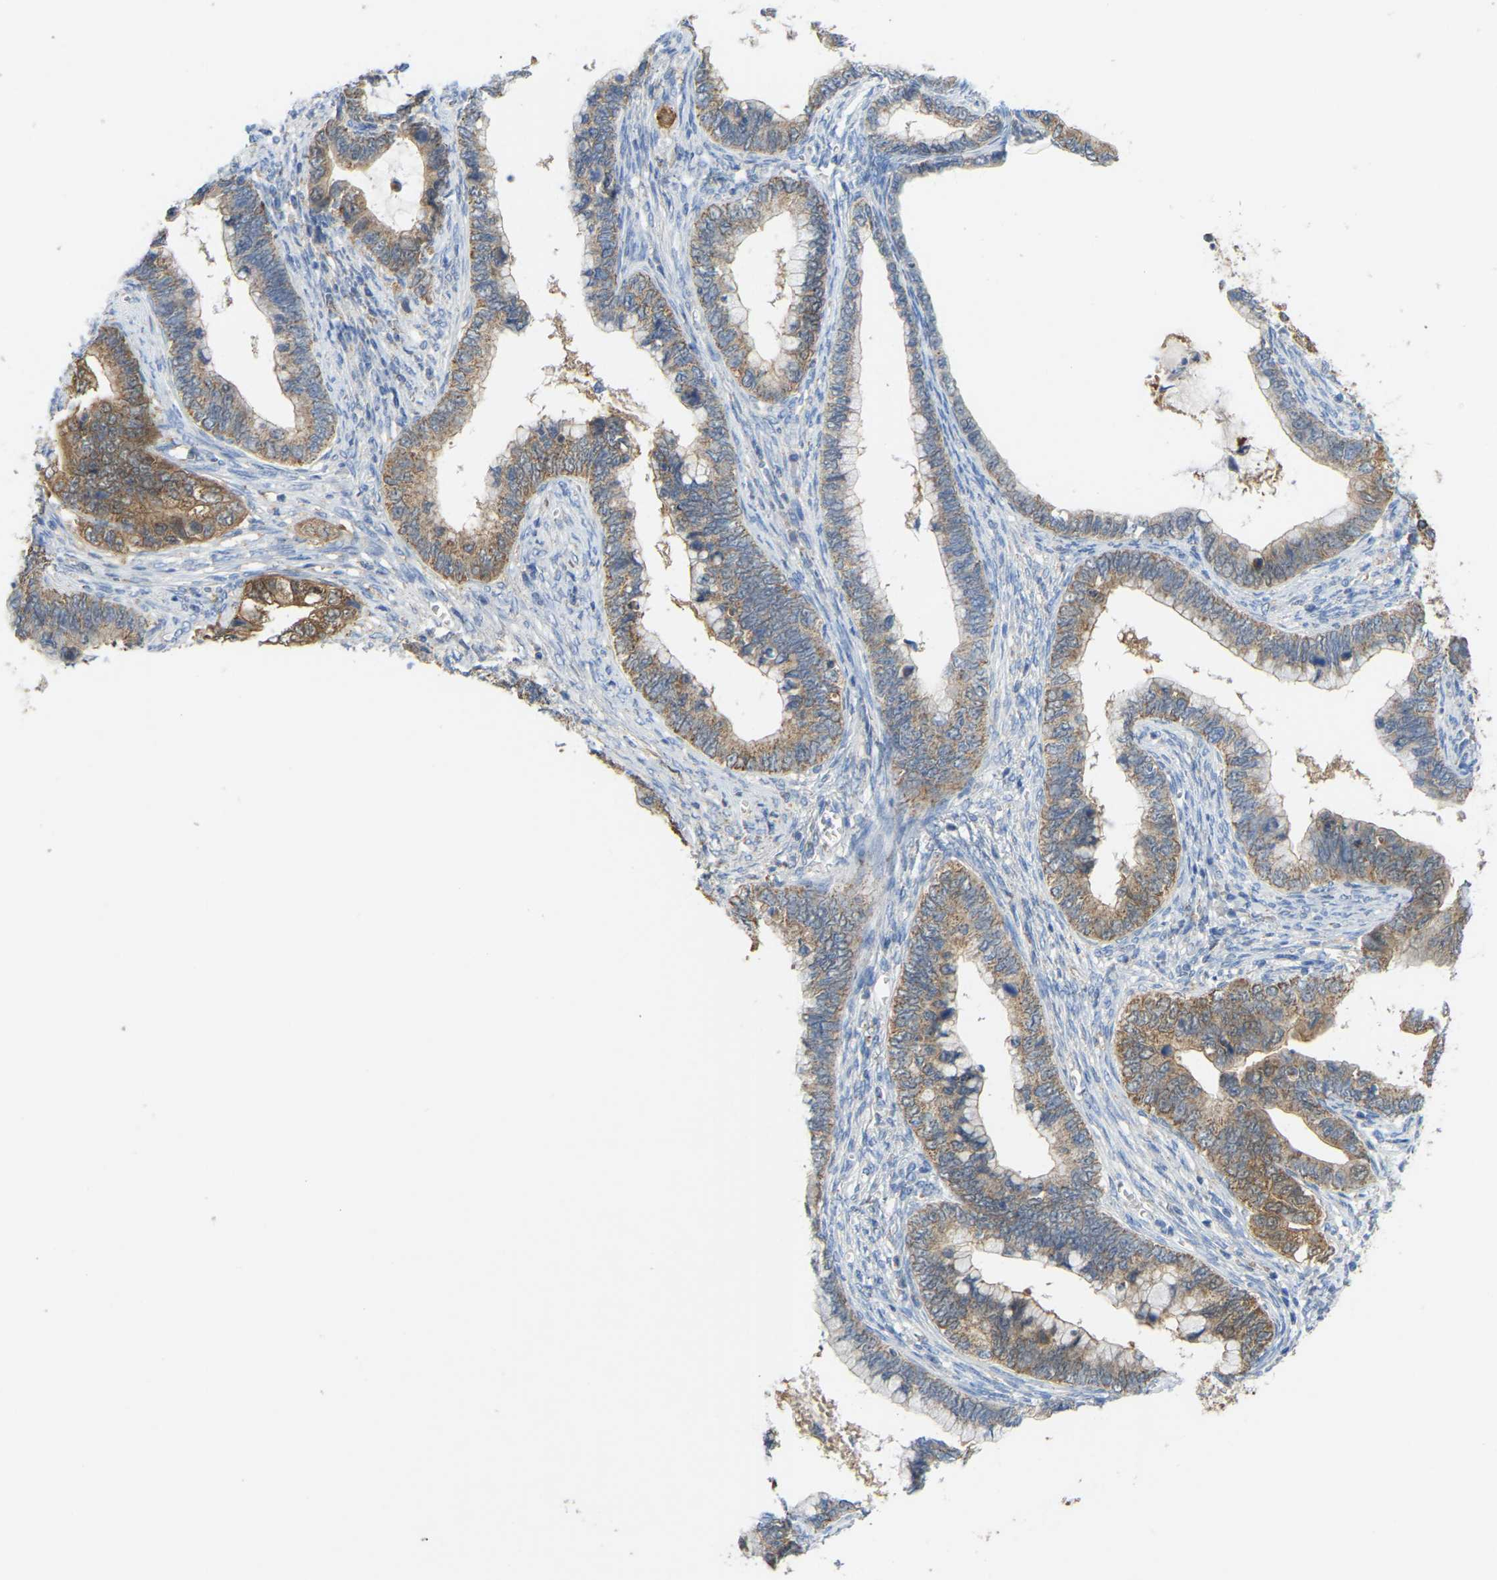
{"staining": {"intensity": "moderate", "quantity": ">75%", "location": "cytoplasmic/membranous"}, "tissue": "cervical cancer", "cell_type": "Tumor cells", "image_type": "cancer", "snomed": [{"axis": "morphology", "description": "Adenocarcinoma, NOS"}, {"axis": "topography", "description": "Cervix"}], "caption": "Immunohistochemical staining of cervical cancer exhibits medium levels of moderate cytoplasmic/membranous staining in about >75% of tumor cells.", "gene": "SERPINB5", "patient": {"sex": "female", "age": 44}}